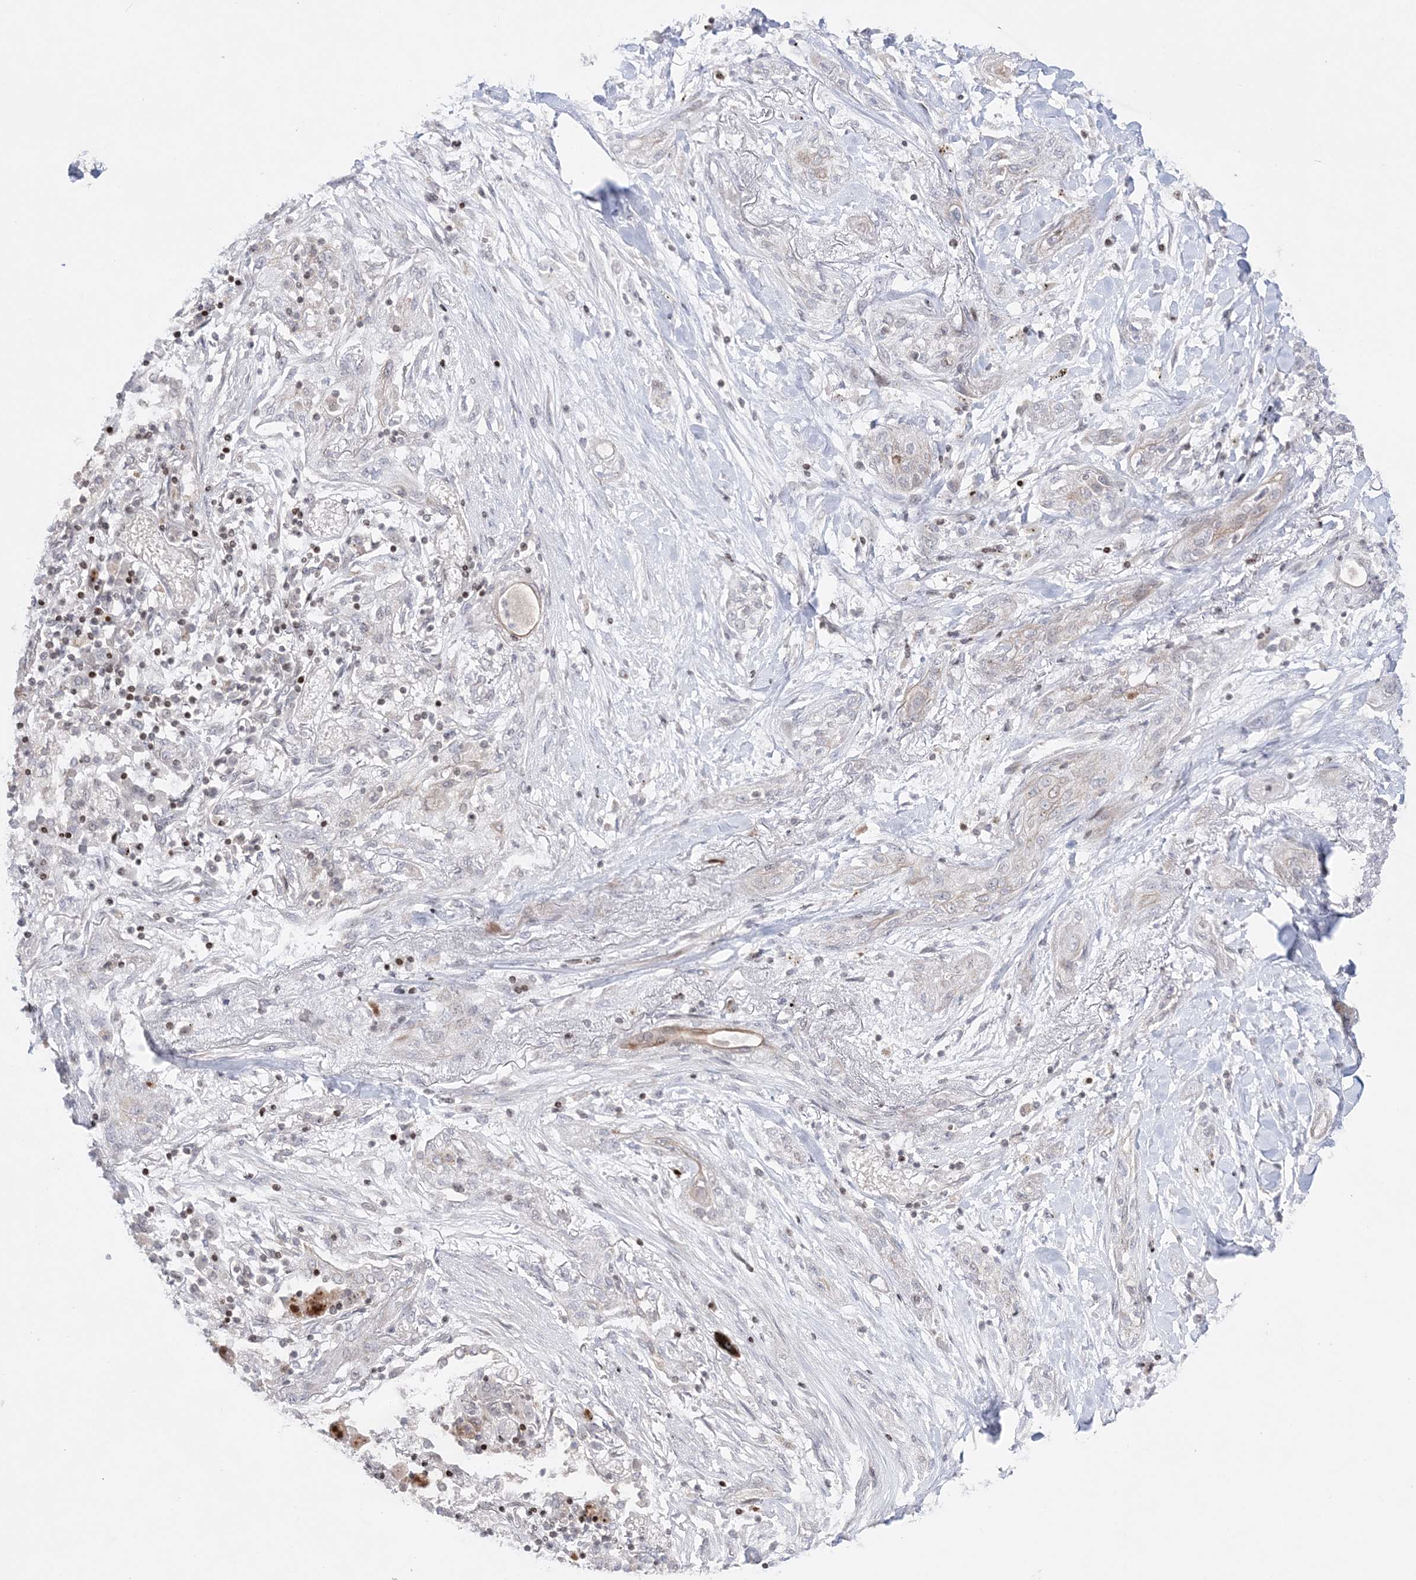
{"staining": {"intensity": "negative", "quantity": "none", "location": "none"}, "tissue": "lung cancer", "cell_type": "Tumor cells", "image_type": "cancer", "snomed": [{"axis": "morphology", "description": "Squamous cell carcinoma, NOS"}, {"axis": "topography", "description": "Lung"}], "caption": "High magnification brightfield microscopy of lung squamous cell carcinoma stained with DAB (brown) and counterstained with hematoxylin (blue): tumor cells show no significant positivity.", "gene": "SH3BP4", "patient": {"sex": "female", "age": 47}}